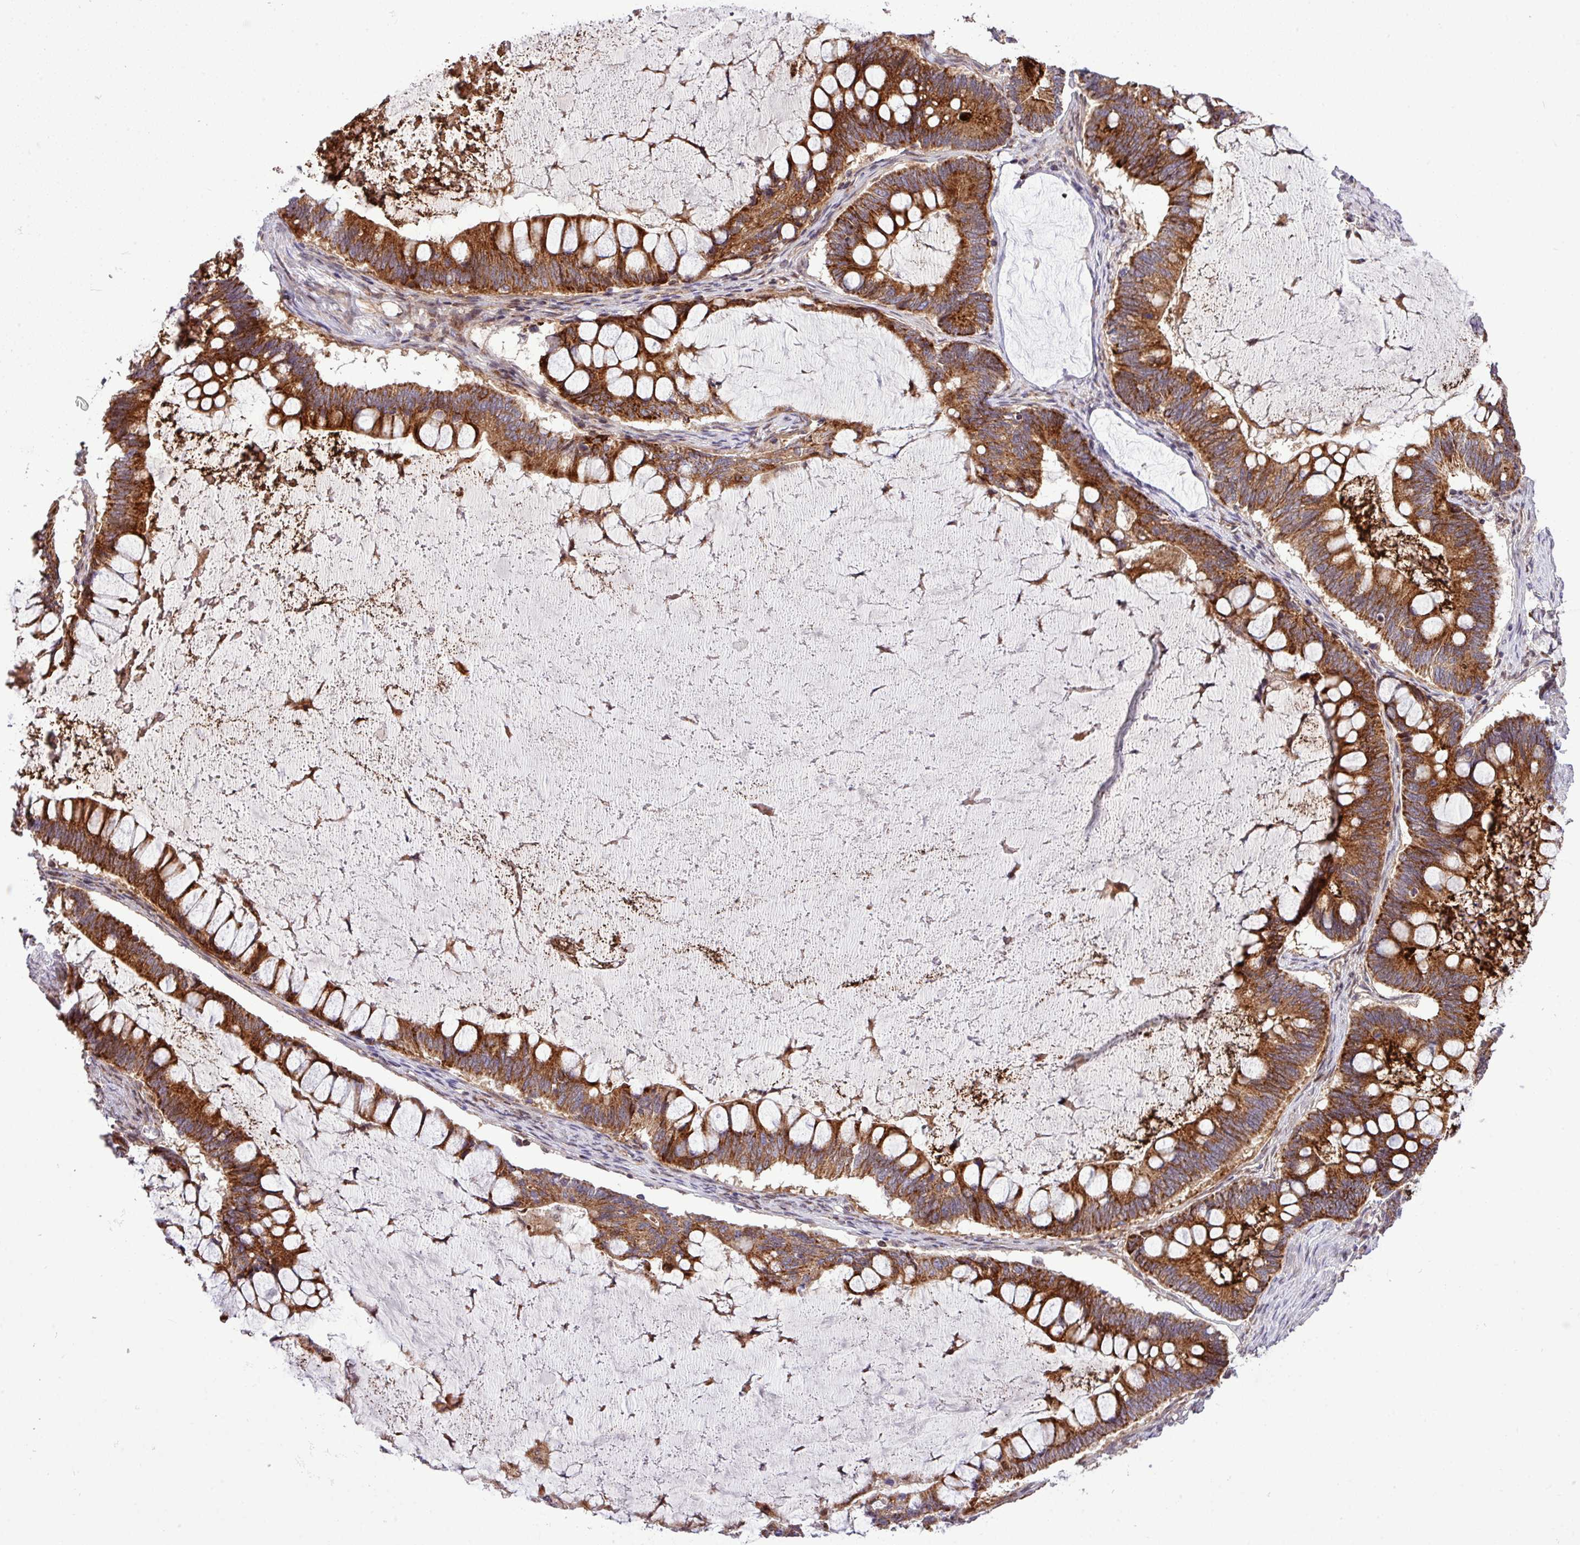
{"staining": {"intensity": "strong", "quantity": ">75%", "location": "cytoplasmic/membranous"}, "tissue": "ovarian cancer", "cell_type": "Tumor cells", "image_type": "cancer", "snomed": [{"axis": "morphology", "description": "Cystadenocarcinoma, mucinous, NOS"}, {"axis": "topography", "description": "Ovary"}], "caption": "Immunohistochemistry (IHC) of human ovarian cancer reveals high levels of strong cytoplasmic/membranous positivity in about >75% of tumor cells.", "gene": "B3GNT9", "patient": {"sex": "female", "age": 61}}